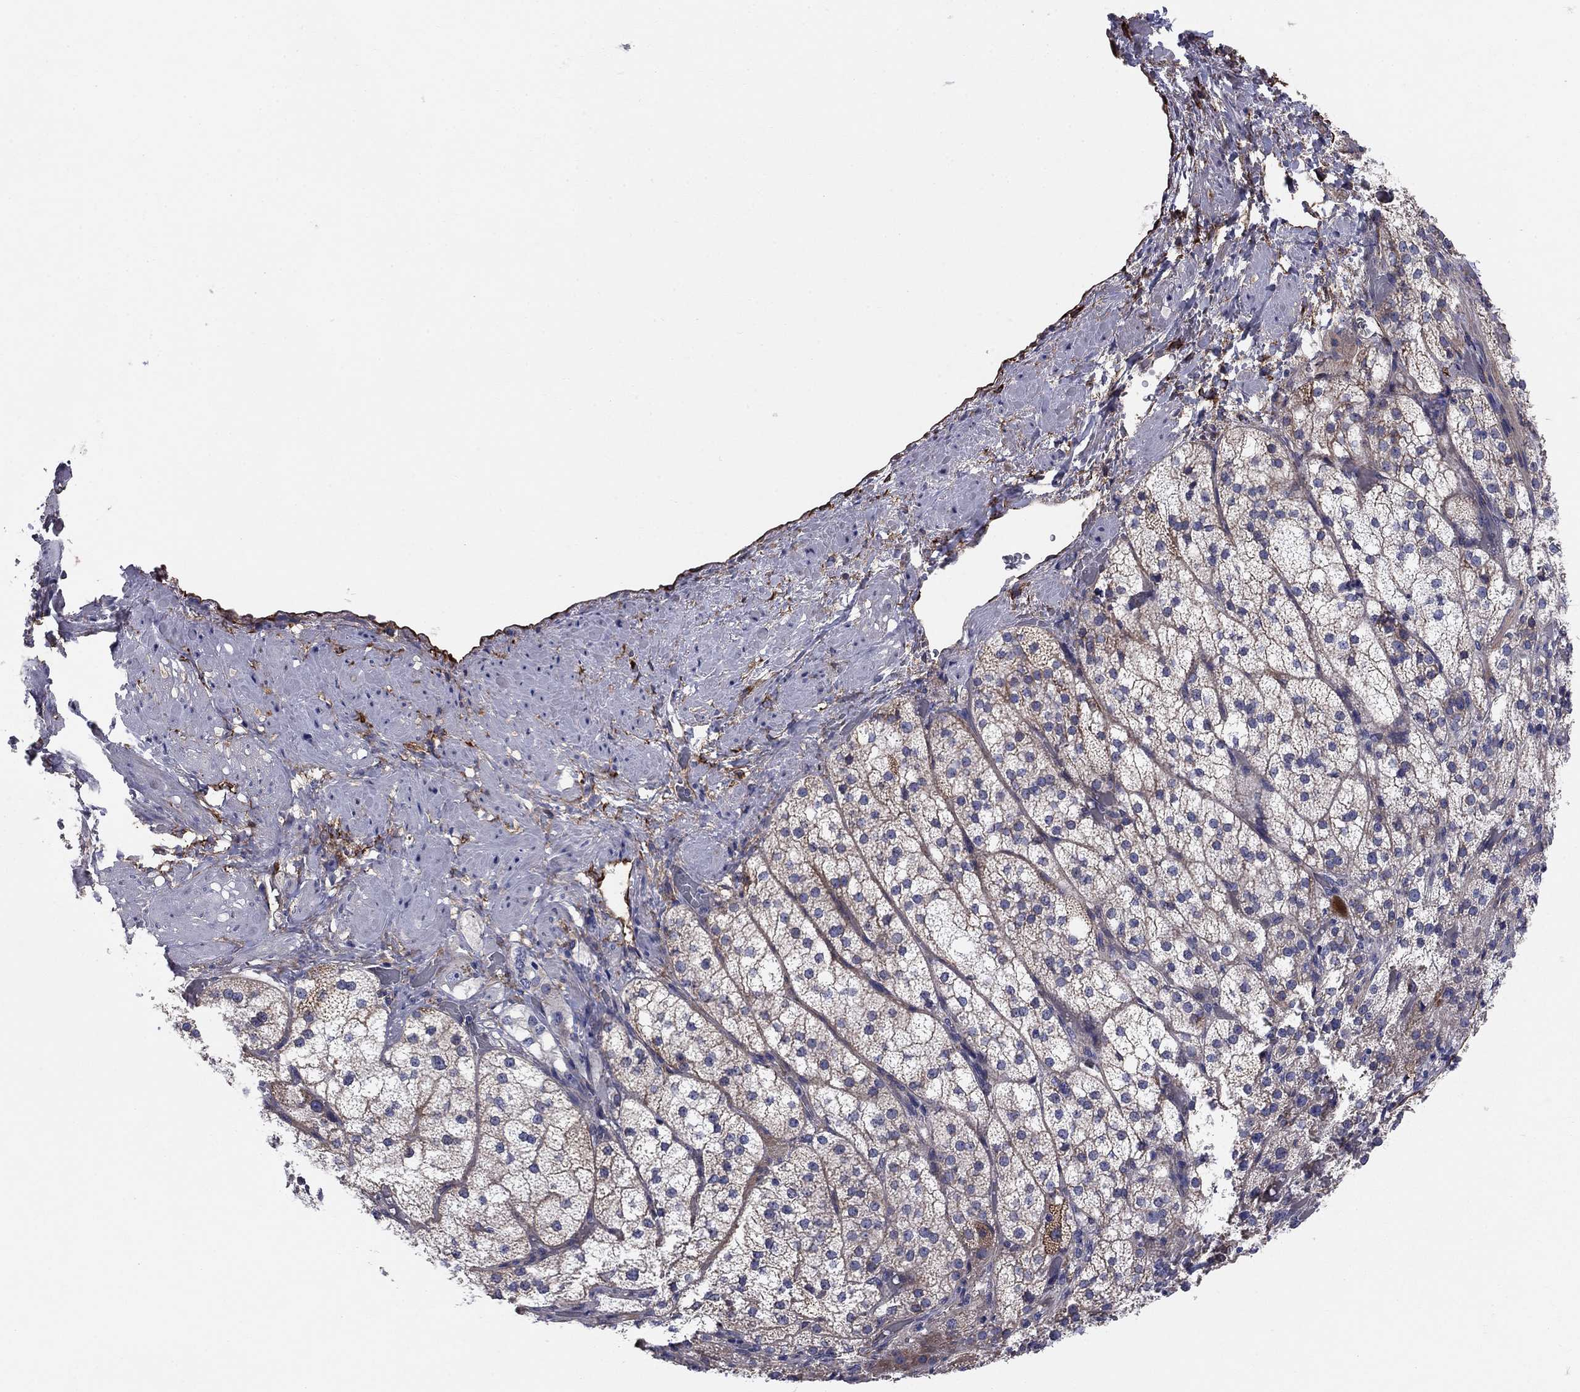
{"staining": {"intensity": "negative", "quantity": "none", "location": "none"}, "tissue": "adrenal gland", "cell_type": "Glandular cells", "image_type": "normal", "snomed": [{"axis": "morphology", "description": "Normal tissue, NOS"}, {"axis": "topography", "description": "Adrenal gland"}], "caption": "This micrograph is of unremarkable adrenal gland stained with IHC to label a protein in brown with the nuclei are counter-stained blue. There is no staining in glandular cells.", "gene": "EMP2", "patient": {"sex": "female", "age": 60}}